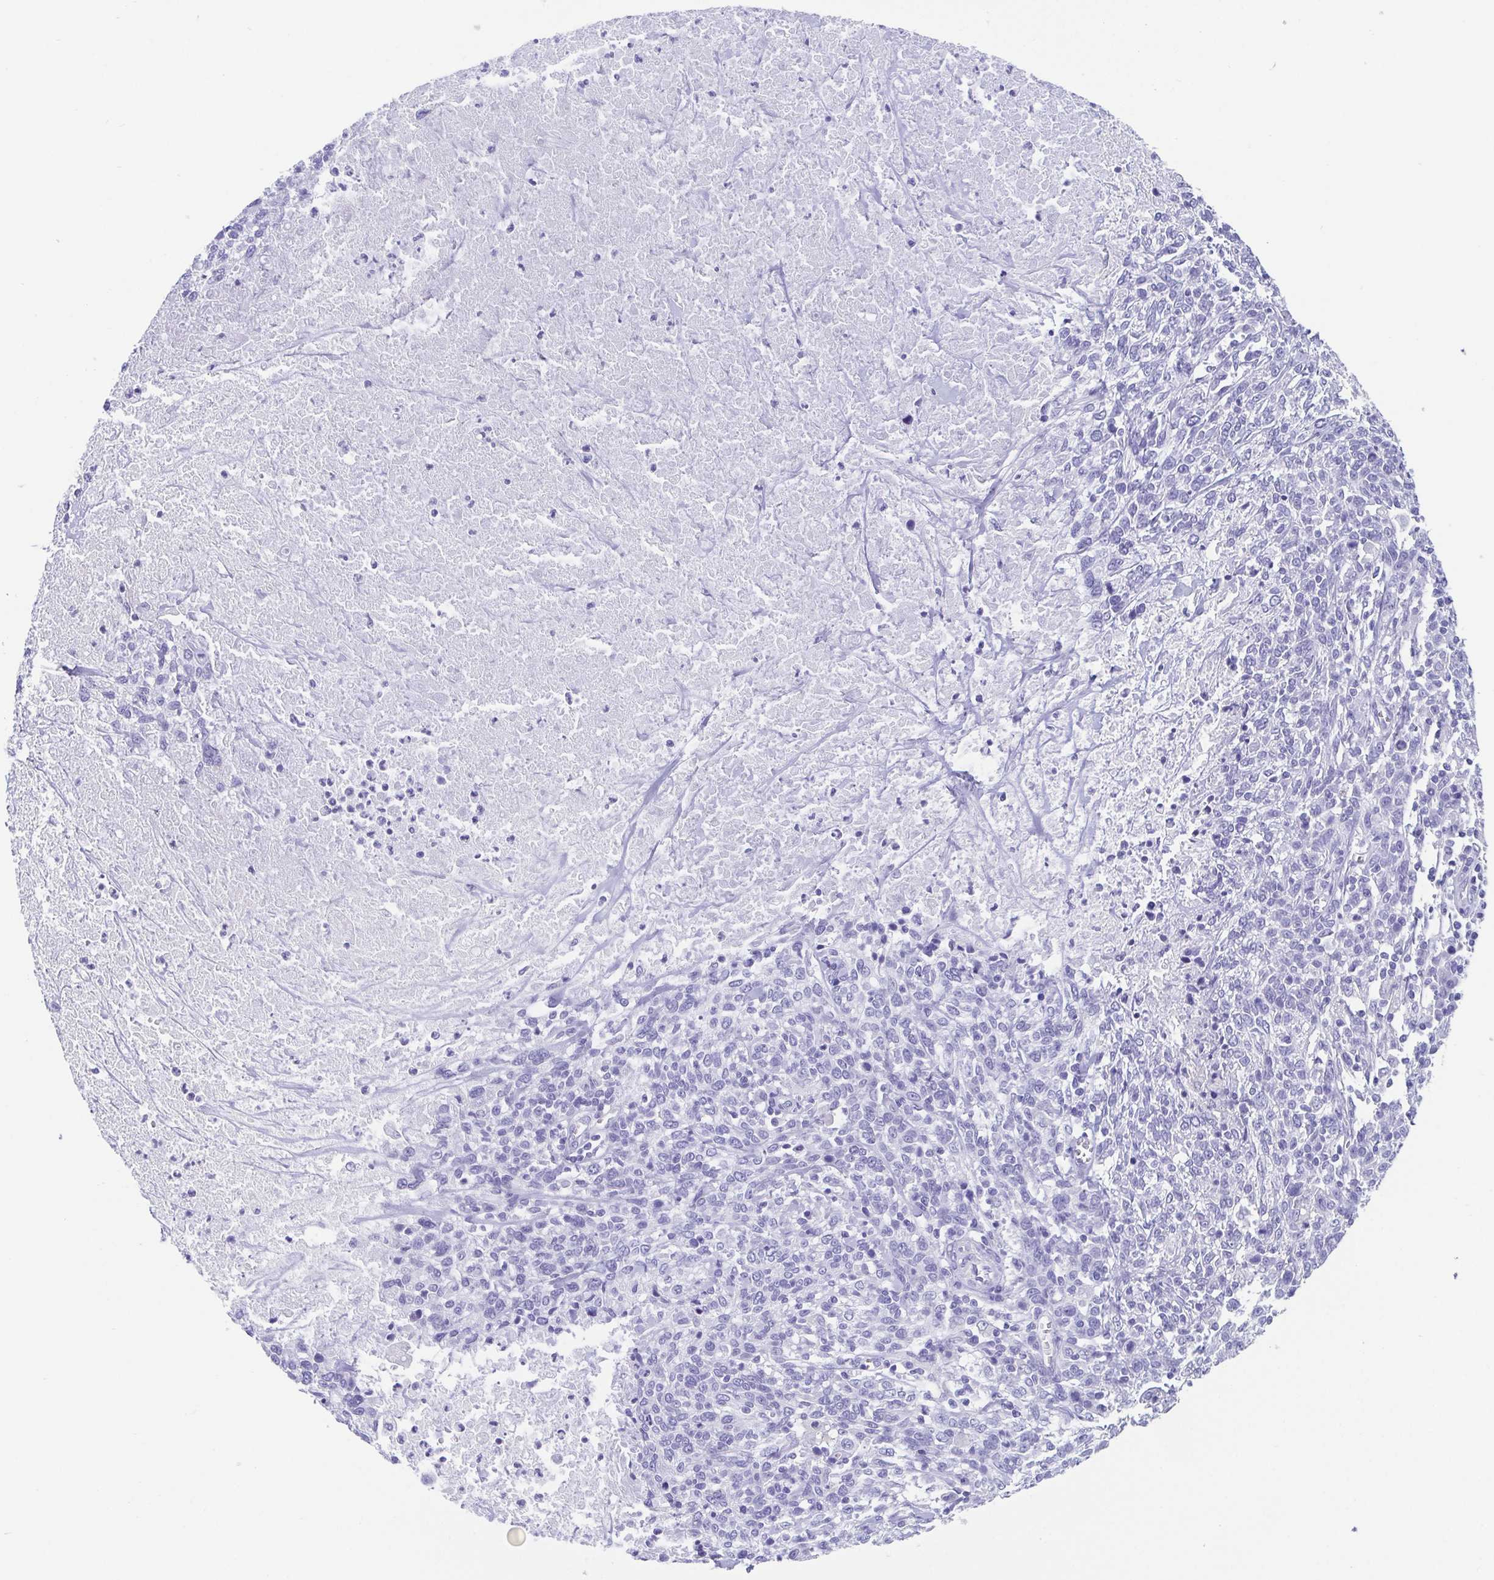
{"staining": {"intensity": "negative", "quantity": "none", "location": "none"}, "tissue": "cervical cancer", "cell_type": "Tumor cells", "image_type": "cancer", "snomed": [{"axis": "morphology", "description": "Squamous cell carcinoma, NOS"}, {"axis": "topography", "description": "Cervix"}], "caption": "Immunohistochemistry (IHC) of human cervical squamous cell carcinoma exhibits no staining in tumor cells. (DAB IHC visualized using brightfield microscopy, high magnification).", "gene": "SCGN", "patient": {"sex": "female", "age": 46}}